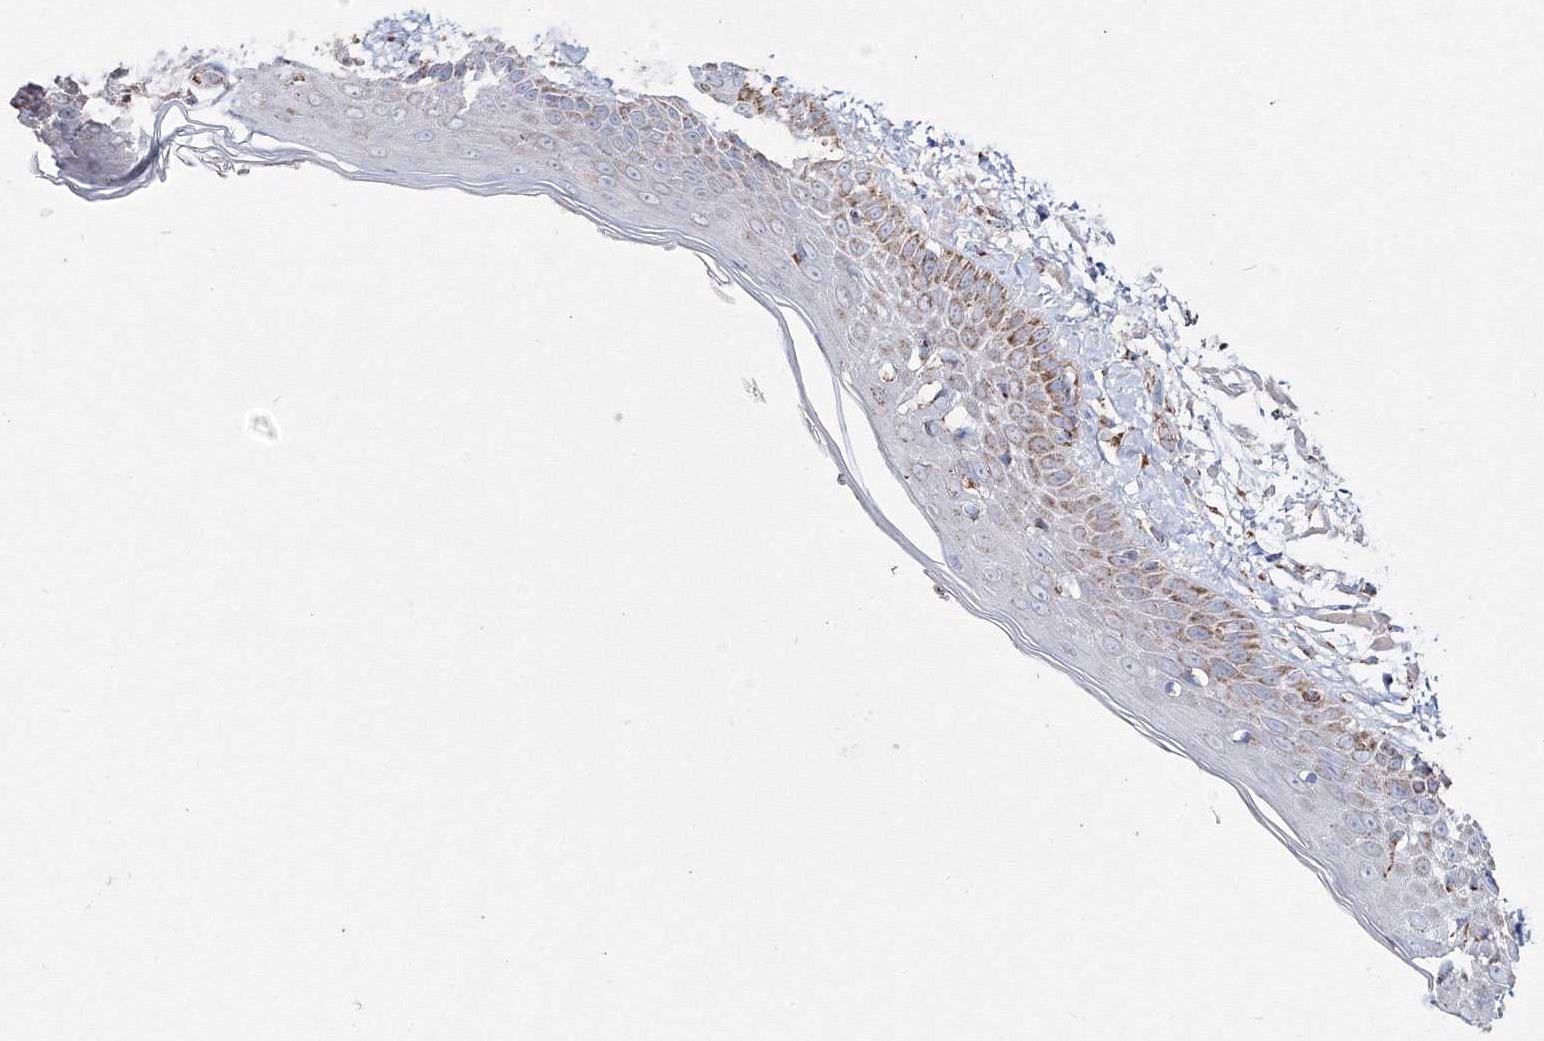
{"staining": {"intensity": "weak", "quantity": ">75%", "location": "cytoplasmic/membranous"}, "tissue": "skin", "cell_type": "Fibroblasts", "image_type": "normal", "snomed": [{"axis": "morphology", "description": "Normal tissue, NOS"}, {"axis": "topography", "description": "Skin"}, {"axis": "topography", "description": "Skeletal muscle"}], "caption": "Immunohistochemistry (IHC) (DAB (3,3'-diaminobenzidine)) staining of unremarkable skin reveals weak cytoplasmic/membranous protein staining in approximately >75% of fibroblasts. (Stains: DAB (3,3'-diaminobenzidine) in brown, nuclei in blue, Microscopy: brightfield microscopy at high magnification).", "gene": "IGSF9", "patient": {"sex": "male", "age": 83}}